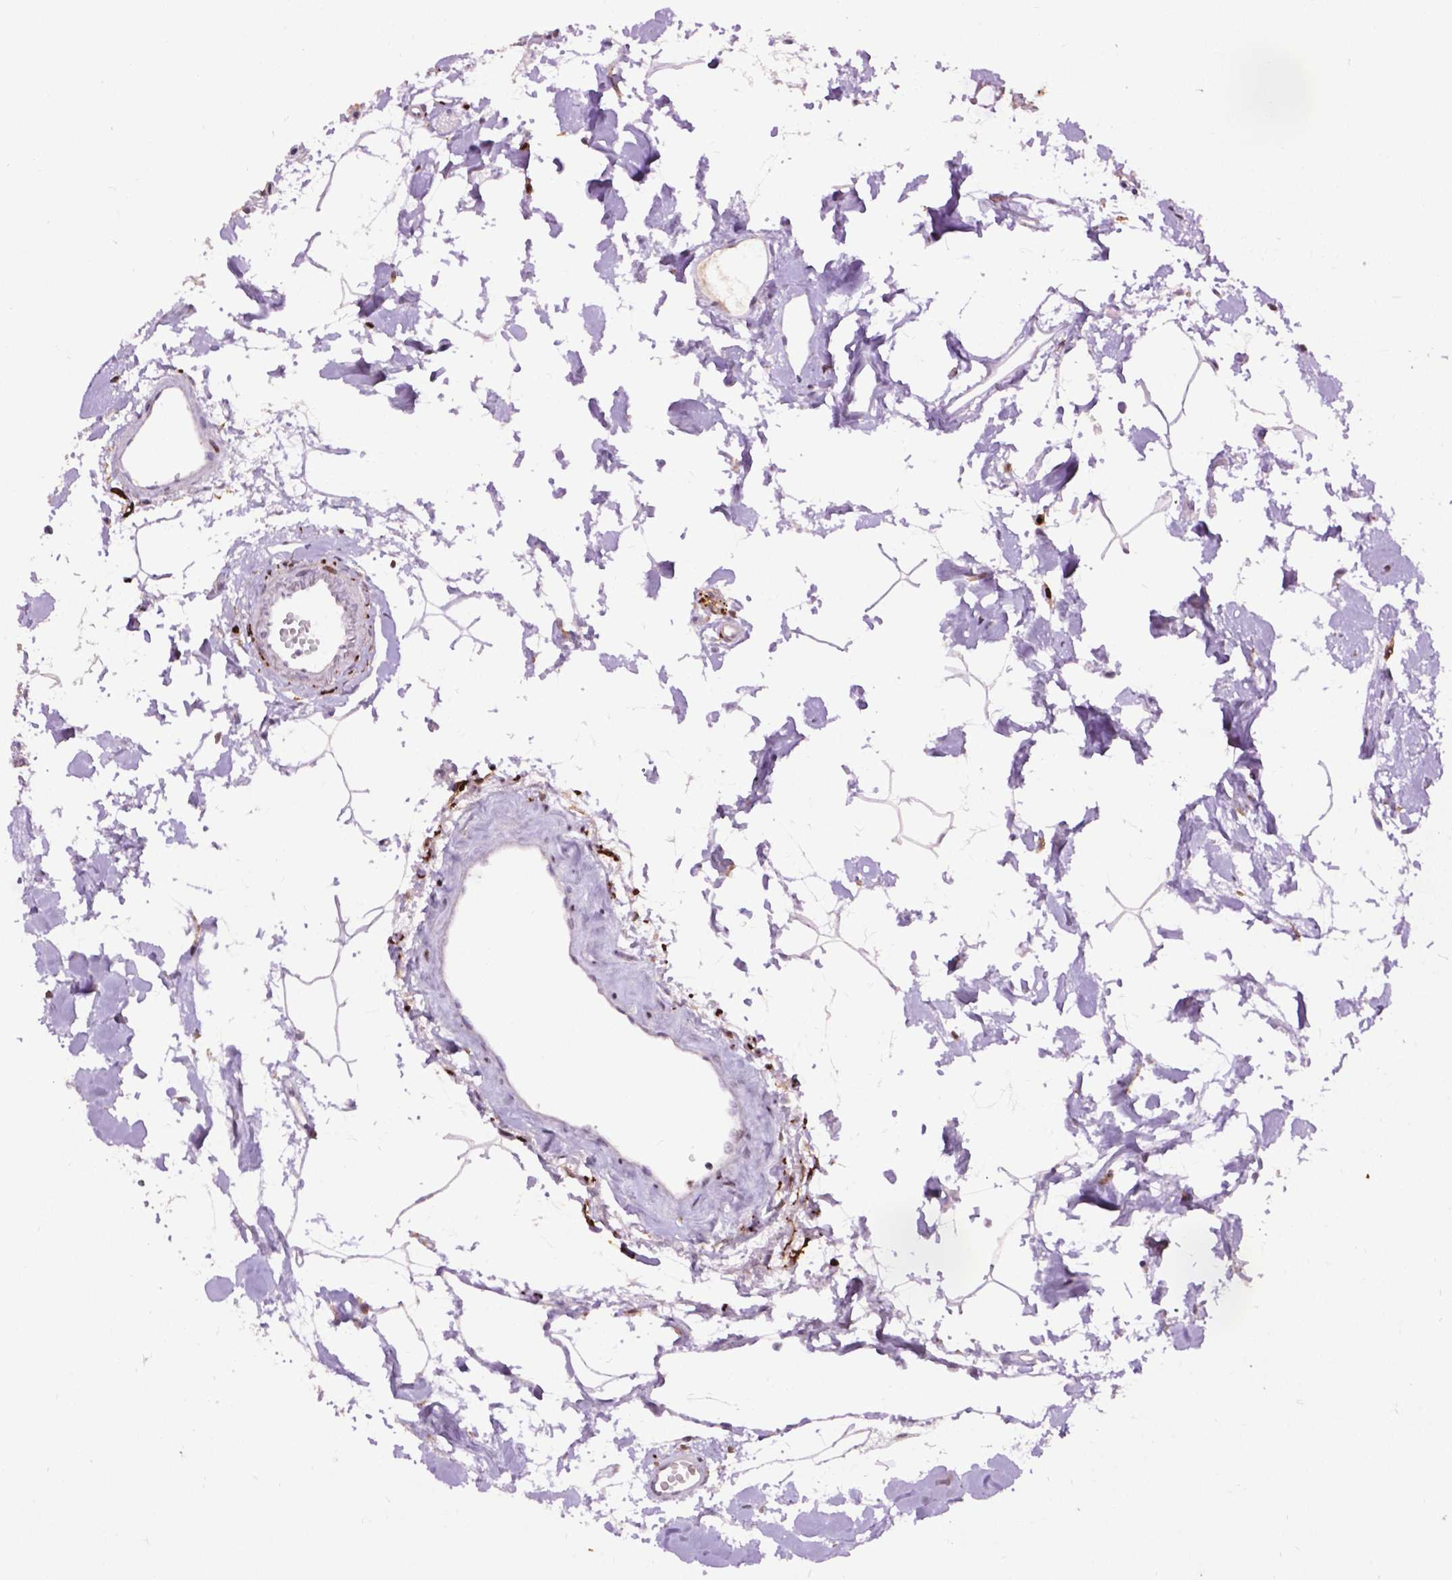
{"staining": {"intensity": "negative", "quantity": "none", "location": "none"}, "tissue": "colon", "cell_type": "Endothelial cells", "image_type": "normal", "snomed": [{"axis": "morphology", "description": "Normal tissue, NOS"}, {"axis": "topography", "description": "Colon"}], "caption": "Protein analysis of unremarkable colon demonstrates no significant expression in endothelial cells. (IHC, brightfield microscopy, high magnification).", "gene": "TH", "patient": {"sex": "female", "age": 84}}